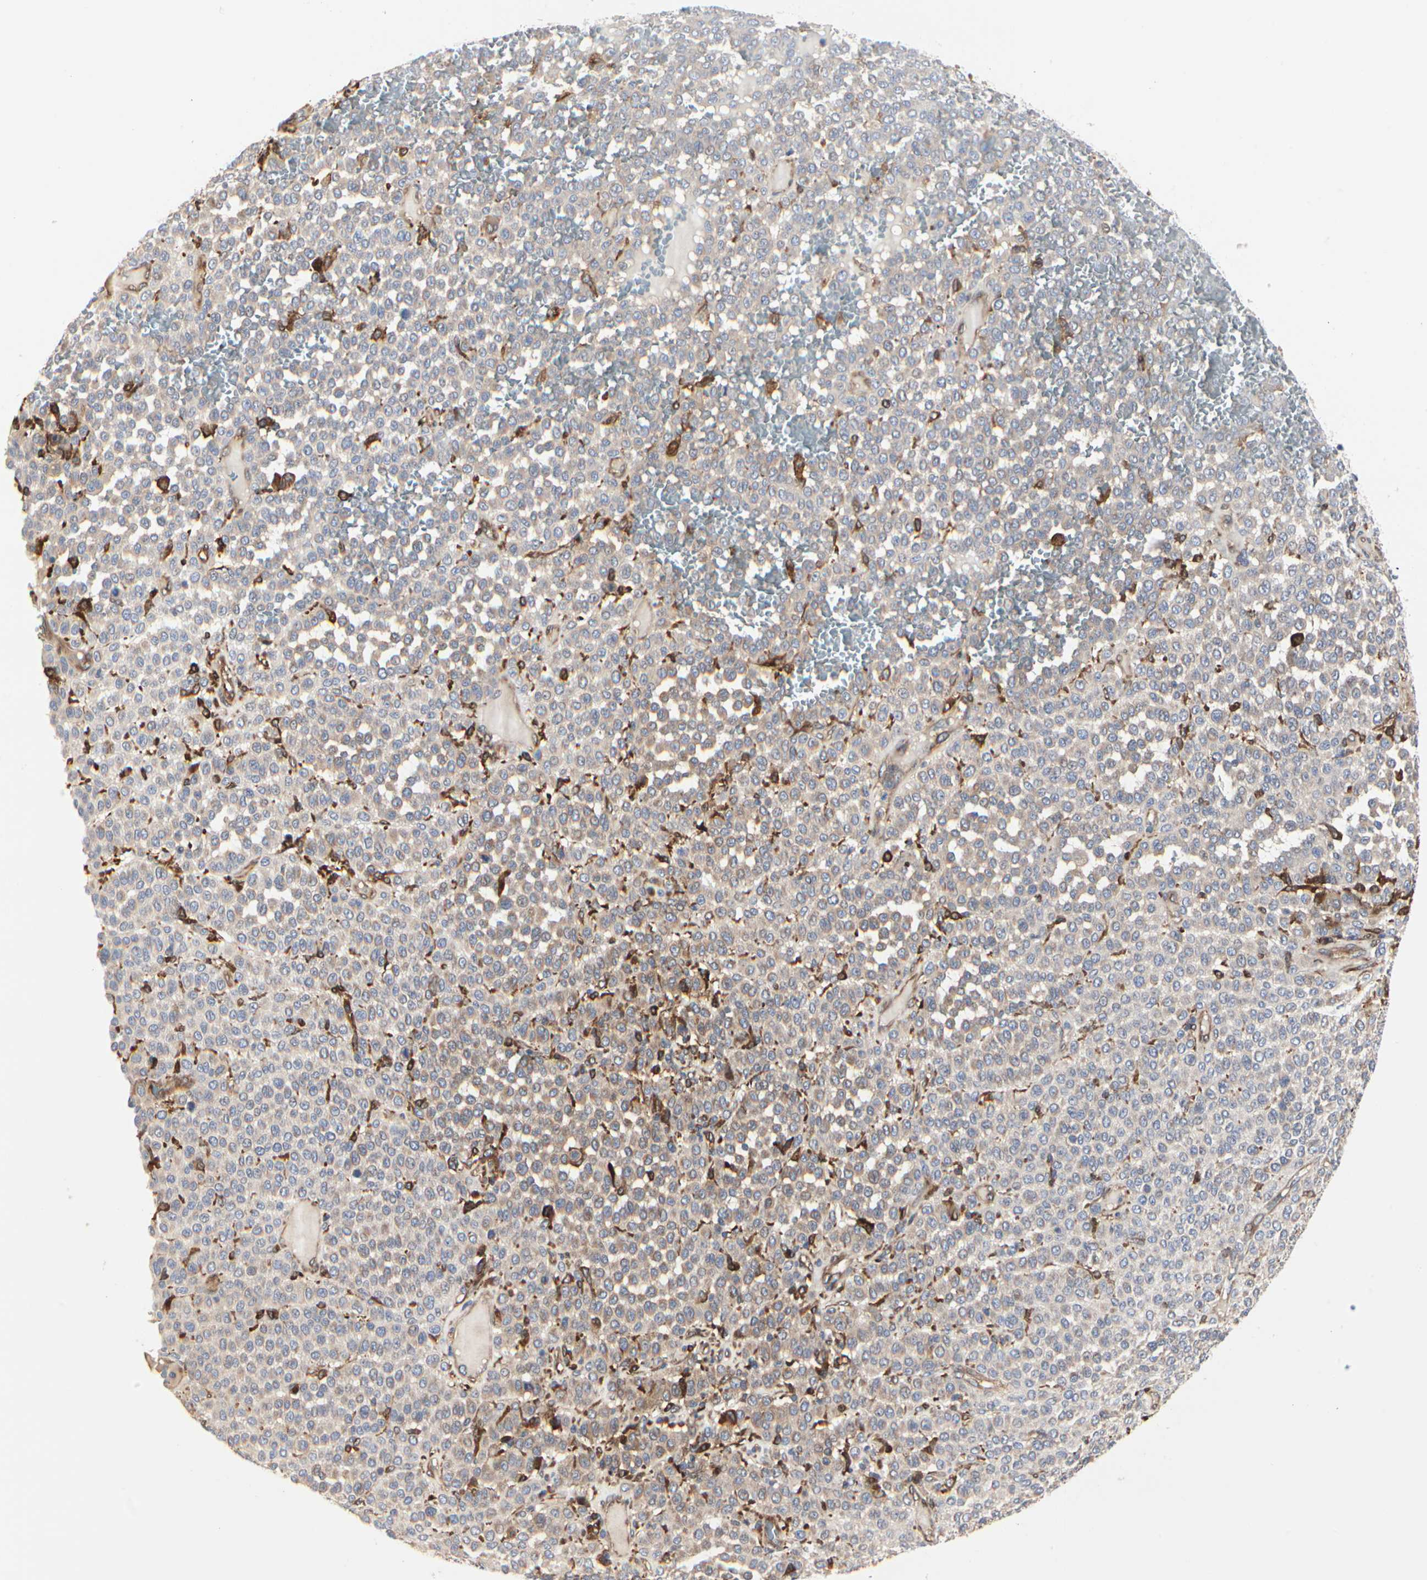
{"staining": {"intensity": "weak", "quantity": ">75%", "location": "cytoplasmic/membranous"}, "tissue": "melanoma", "cell_type": "Tumor cells", "image_type": "cancer", "snomed": [{"axis": "morphology", "description": "Malignant melanoma, Metastatic site"}, {"axis": "topography", "description": "Pancreas"}], "caption": "The photomicrograph exhibits immunohistochemical staining of malignant melanoma (metastatic site). There is weak cytoplasmic/membranous positivity is present in about >75% of tumor cells.", "gene": "C3orf52", "patient": {"sex": "female", "age": 30}}